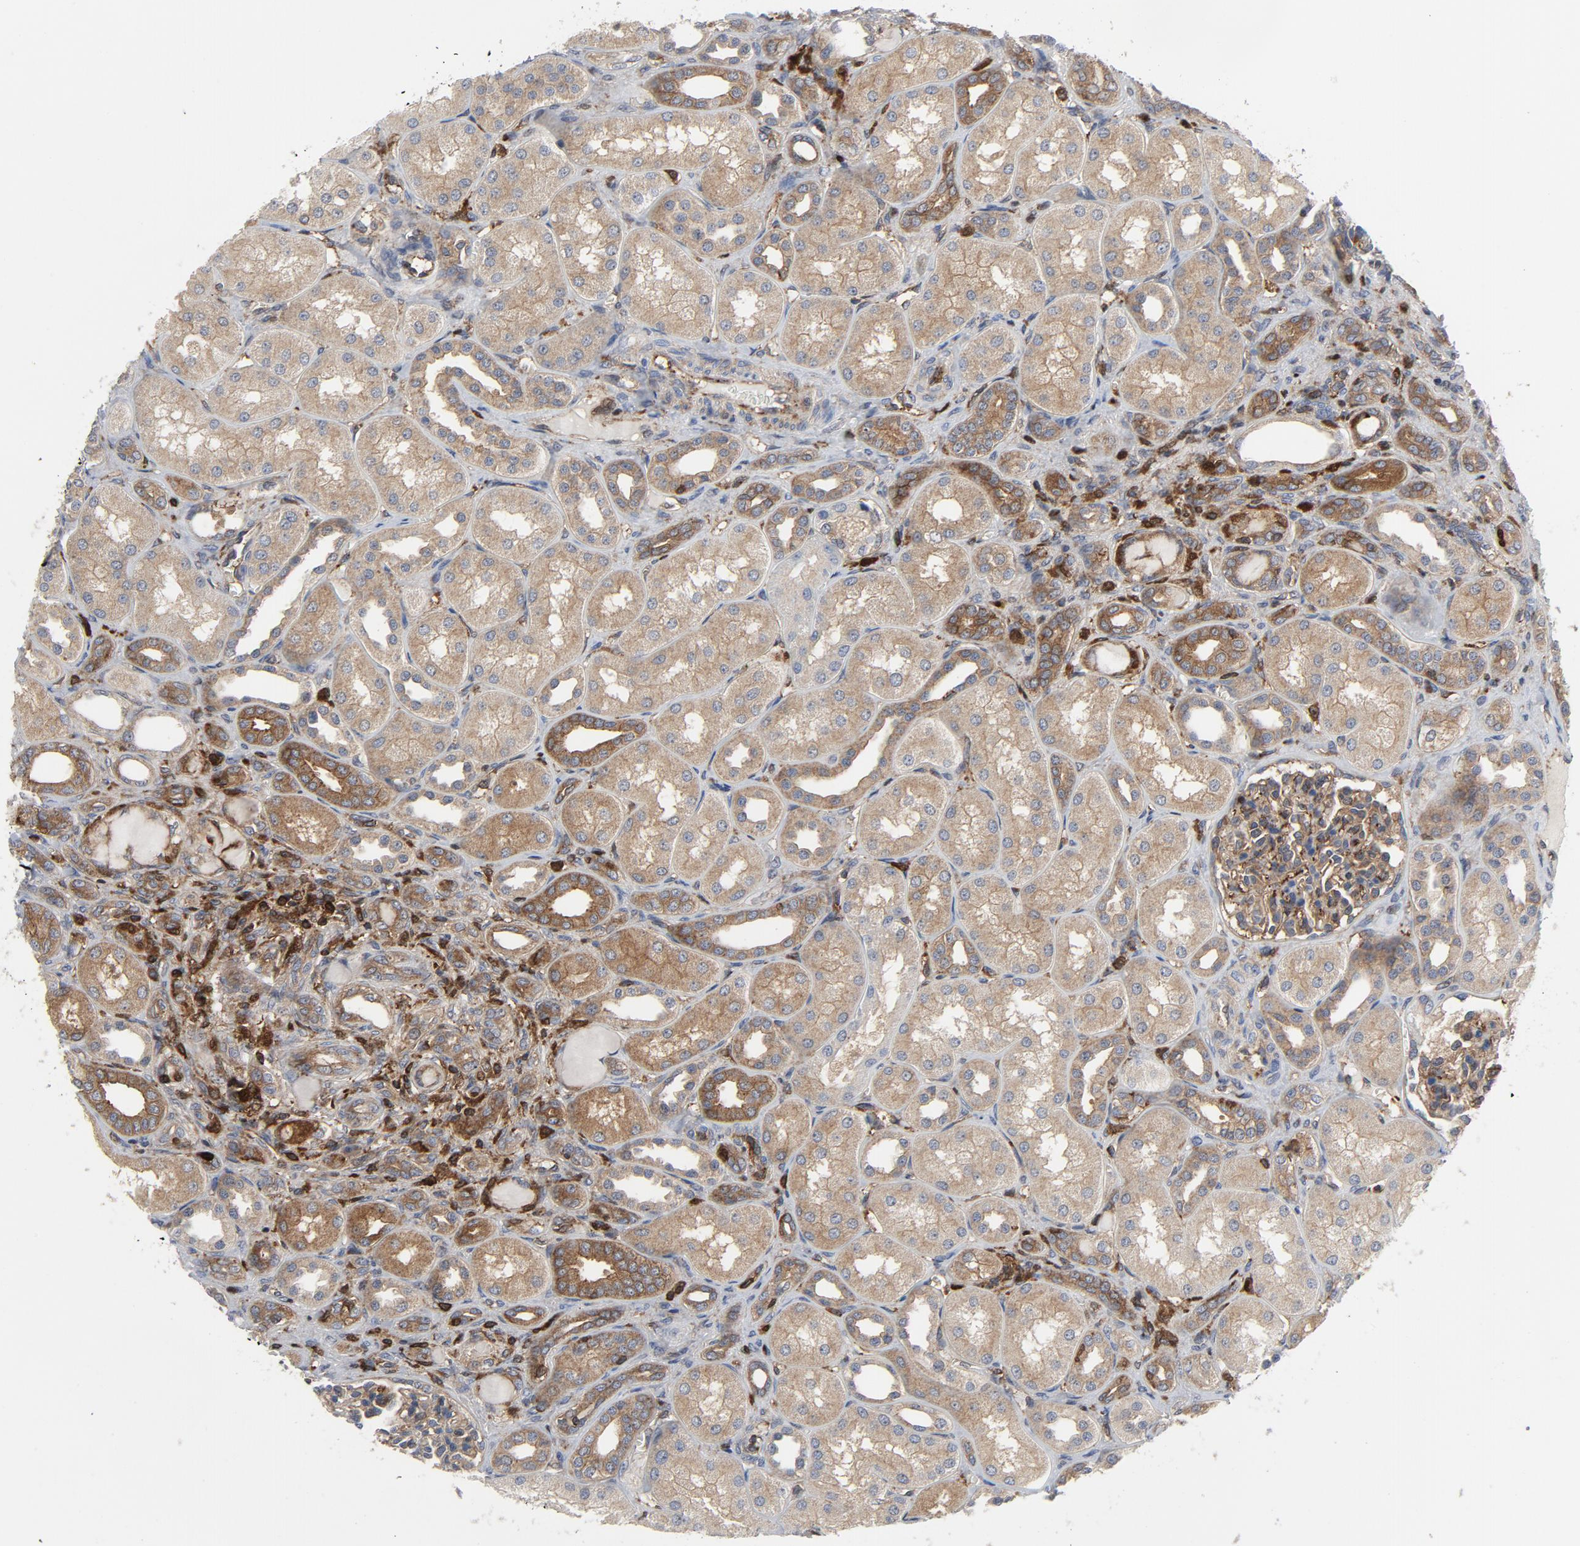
{"staining": {"intensity": "moderate", "quantity": ">75%", "location": "cytoplasmic/membranous"}, "tissue": "kidney", "cell_type": "Cells in glomeruli", "image_type": "normal", "snomed": [{"axis": "morphology", "description": "Normal tissue, NOS"}, {"axis": "topography", "description": "Kidney"}], "caption": "Immunohistochemical staining of unremarkable human kidney displays medium levels of moderate cytoplasmic/membranous staining in about >75% of cells in glomeruli.", "gene": "YES1", "patient": {"sex": "male", "age": 7}}